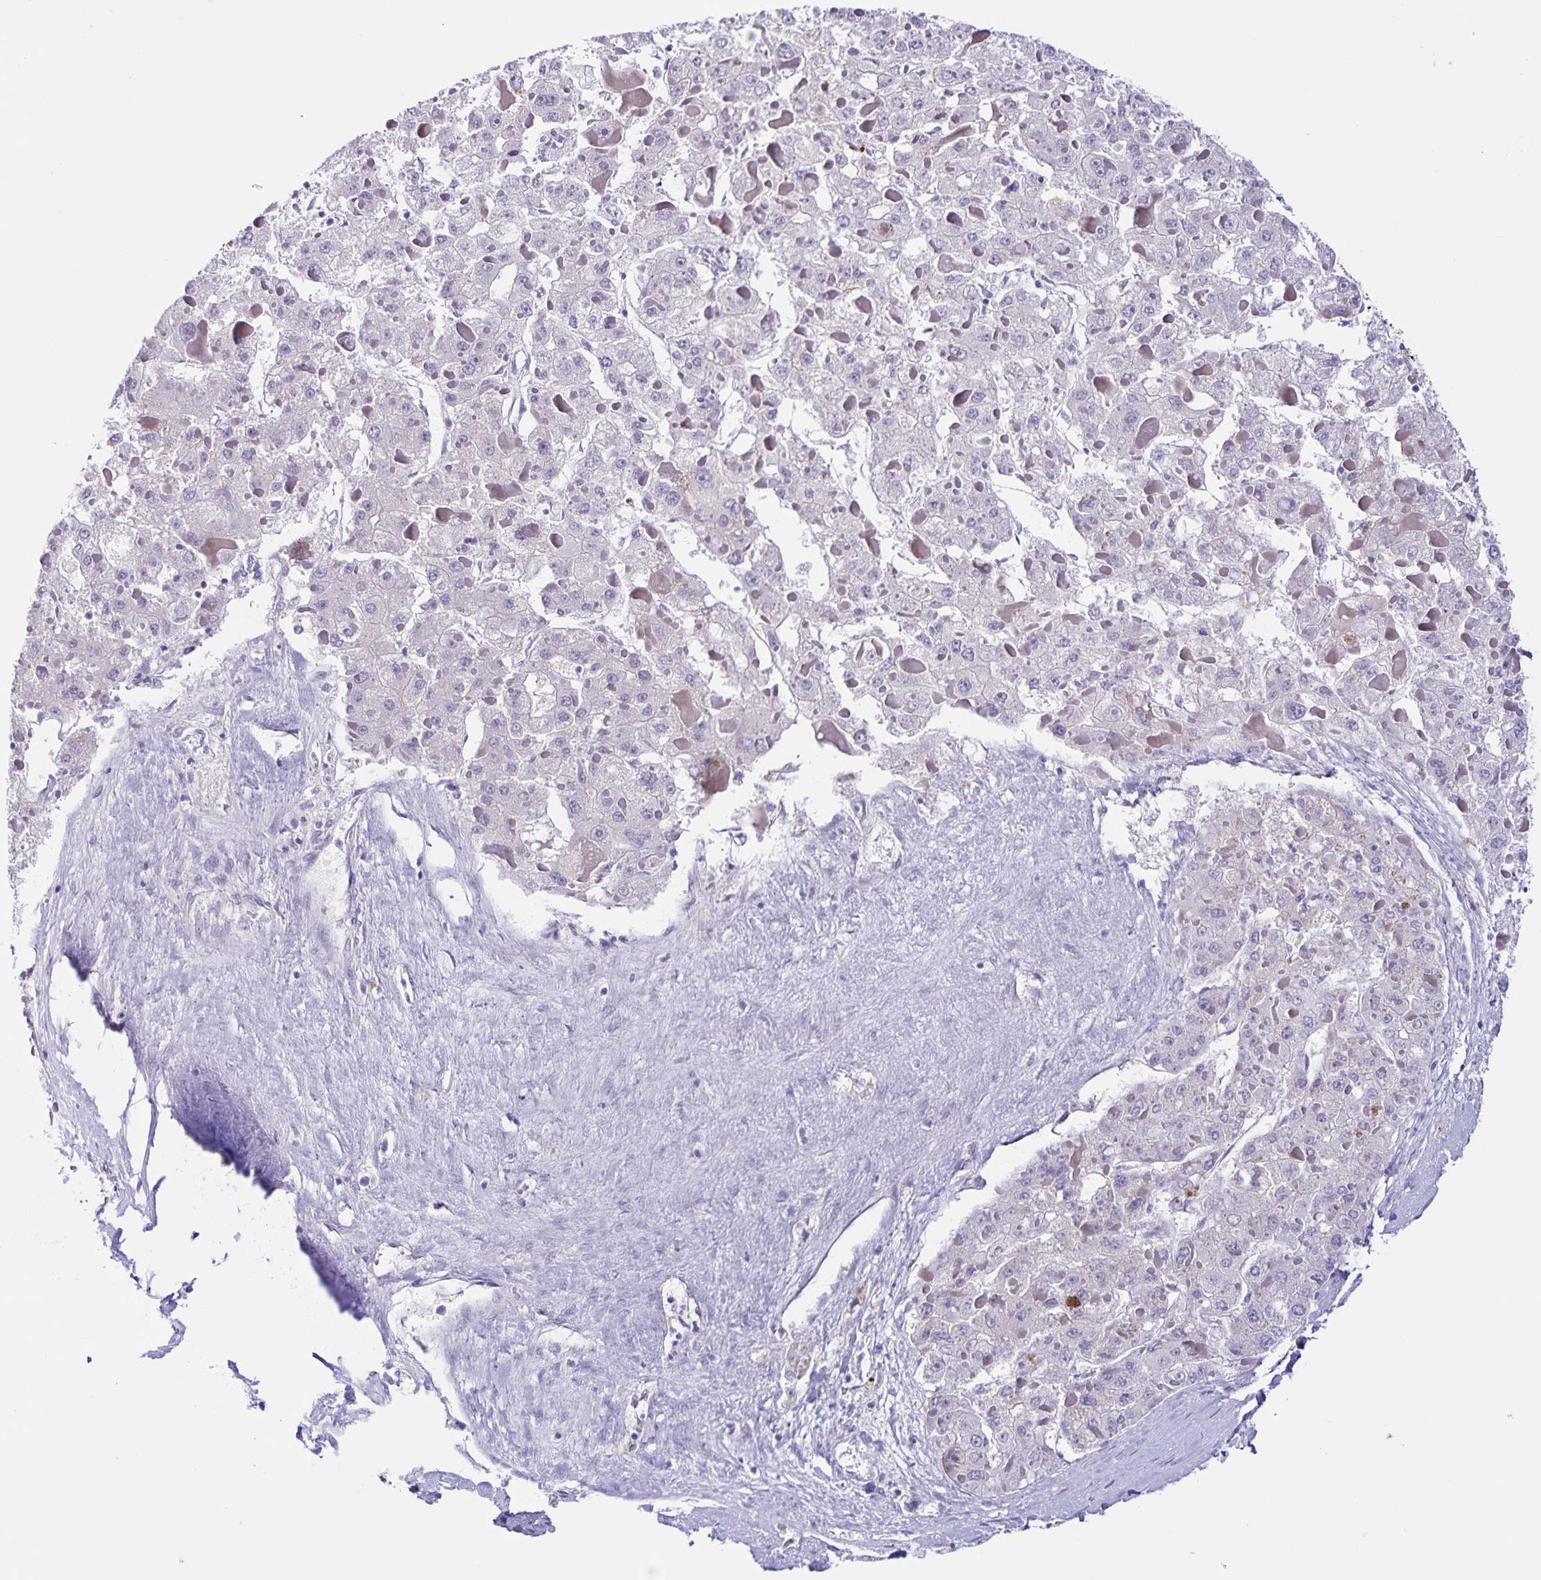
{"staining": {"intensity": "negative", "quantity": "none", "location": "none"}, "tissue": "liver cancer", "cell_type": "Tumor cells", "image_type": "cancer", "snomed": [{"axis": "morphology", "description": "Carcinoma, Hepatocellular, NOS"}, {"axis": "topography", "description": "Liver"}], "caption": "A photomicrograph of liver hepatocellular carcinoma stained for a protein exhibits no brown staining in tumor cells. The staining is performed using DAB brown chromogen with nuclei counter-stained in using hematoxylin.", "gene": "STPG4", "patient": {"sex": "female", "age": 73}}